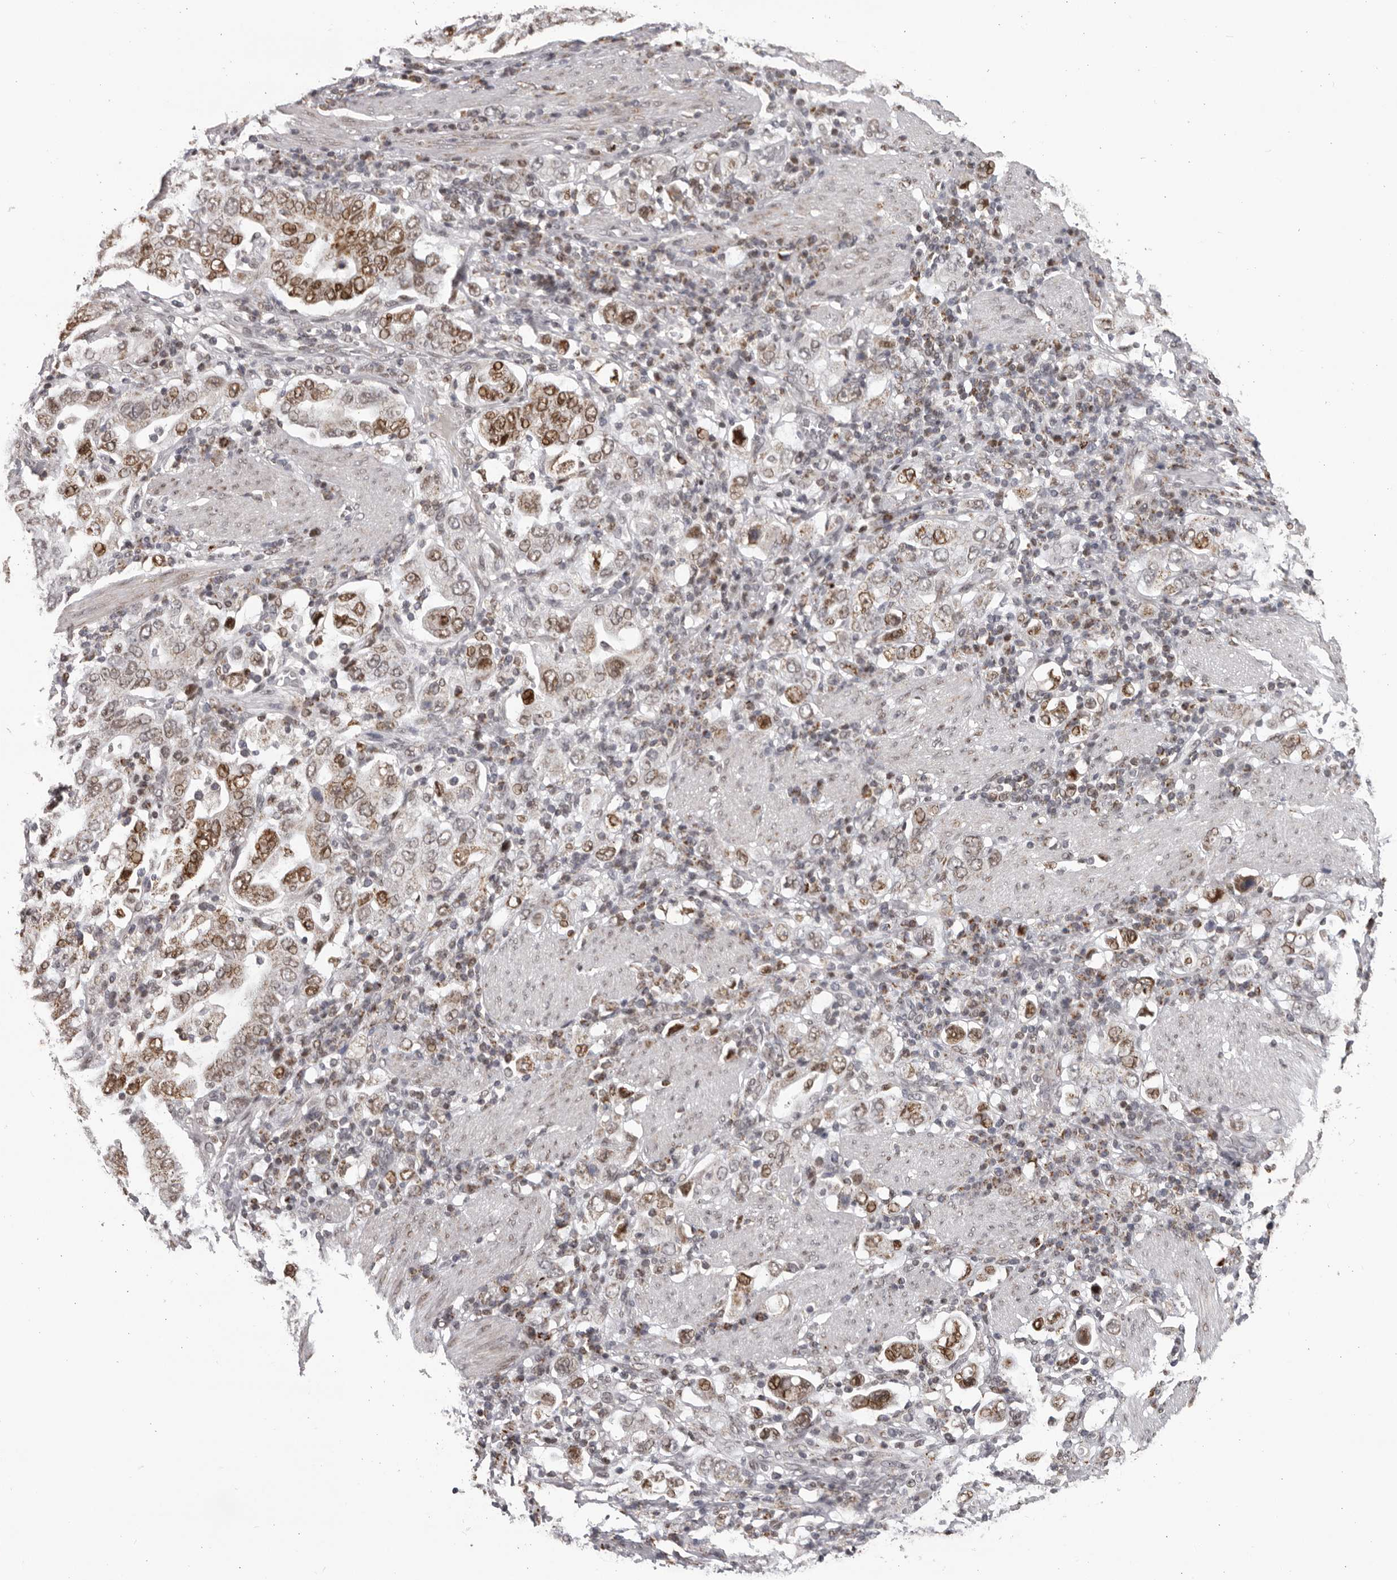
{"staining": {"intensity": "moderate", "quantity": ">75%", "location": "nuclear"}, "tissue": "stomach cancer", "cell_type": "Tumor cells", "image_type": "cancer", "snomed": [{"axis": "morphology", "description": "Adenocarcinoma, NOS"}, {"axis": "topography", "description": "Stomach, upper"}], "caption": "Immunohistochemistry micrograph of neoplastic tissue: adenocarcinoma (stomach) stained using immunohistochemistry exhibits medium levels of moderate protein expression localized specifically in the nuclear of tumor cells, appearing as a nuclear brown color.", "gene": "C17orf99", "patient": {"sex": "male", "age": 62}}